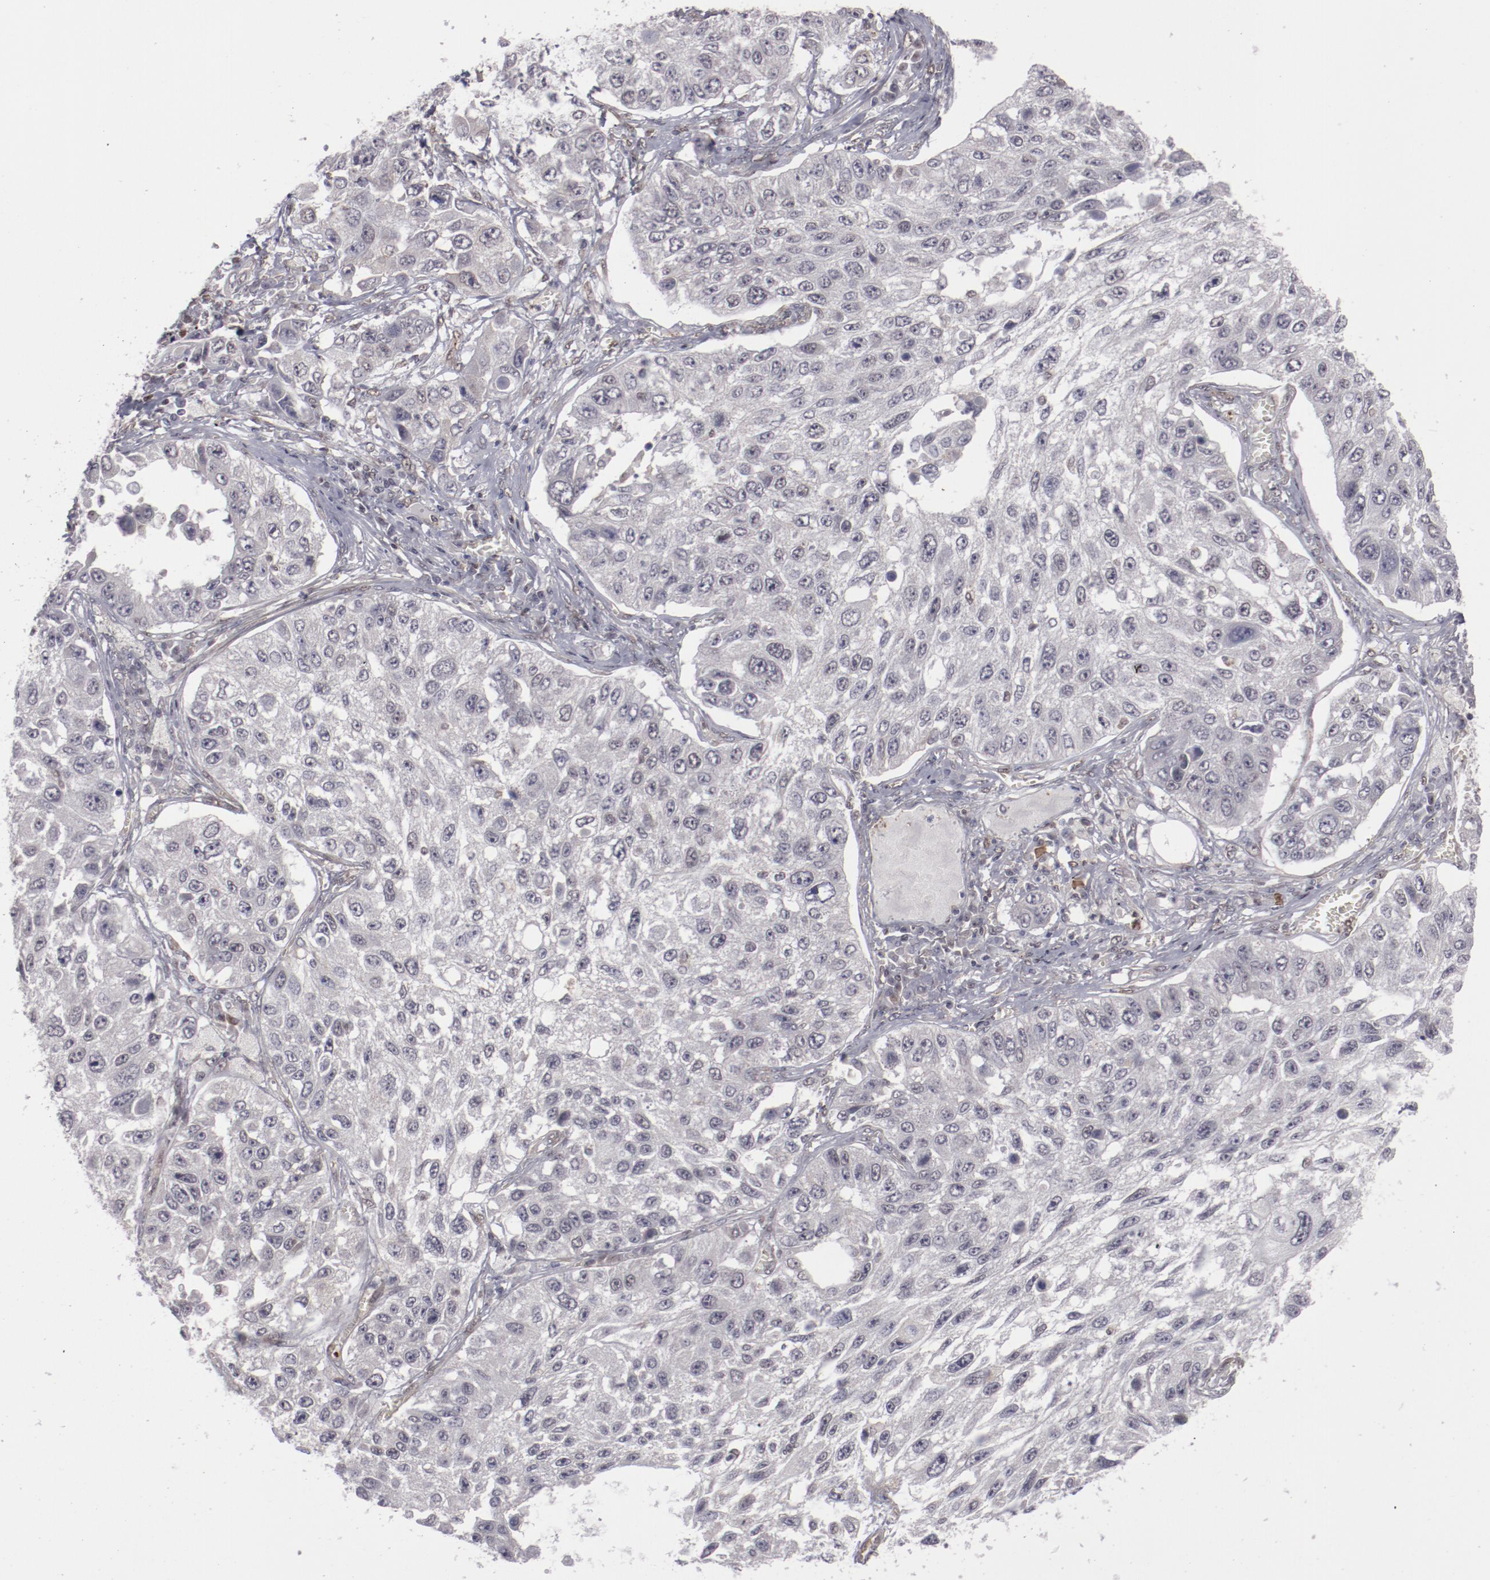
{"staining": {"intensity": "negative", "quantity": "none", "location": "none"}, "tissue": "lung cancer", "cell_type": "Tumor cells", "image_type": "cancer", "snomed": [{"axis": "morphology", "description": "Squamous cell carcinoma, NOS"}, {"axis": "topography", "description": "Lung"}], "caption": "Tumor cells are negative for protein expression in human lung cancer (squamous cell carcinoma). The staining is performed using DAB (3,3'-diaminobenzidine) brown chromogen with nuclei counter-stained in using hematoxylin.", "gene": "LEF1", "patient": {"sex": "male", "age": 71}}